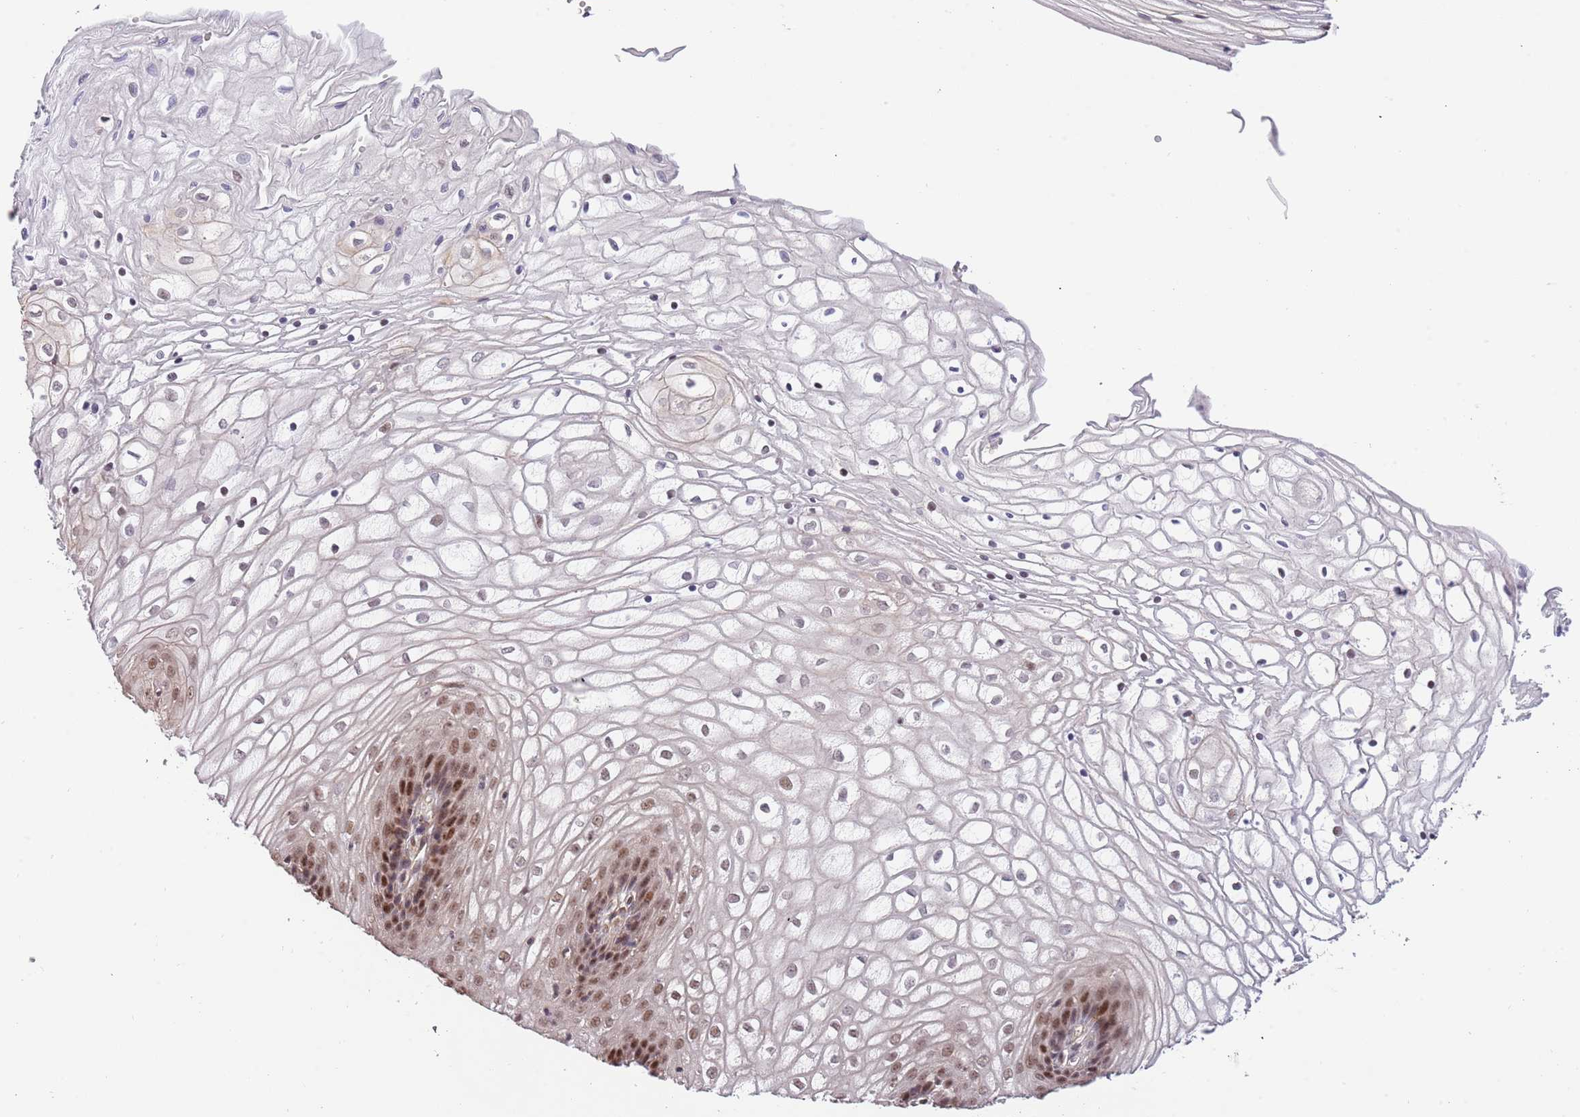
{"staining": {"intensity": "strong", "quantity": "<25%", "location": "nuclear"}, "tissue": "vagina", "cell_type": "Squamous epithelial cells", "image_type": "normal", "snomed": [{"axis": "morphology", "description": "Normal tissue, NOS"}, {"axis": "topography", "description": "Vagina"}], "caption": "The micrograph reveals a brown stain indicating the presence of a protein in the nuclear of squamous epithelial cells in vagina. Nuclei are stained in blue.", "gene": "RIF1", "patient": {"sex": "female", "age": 34}}